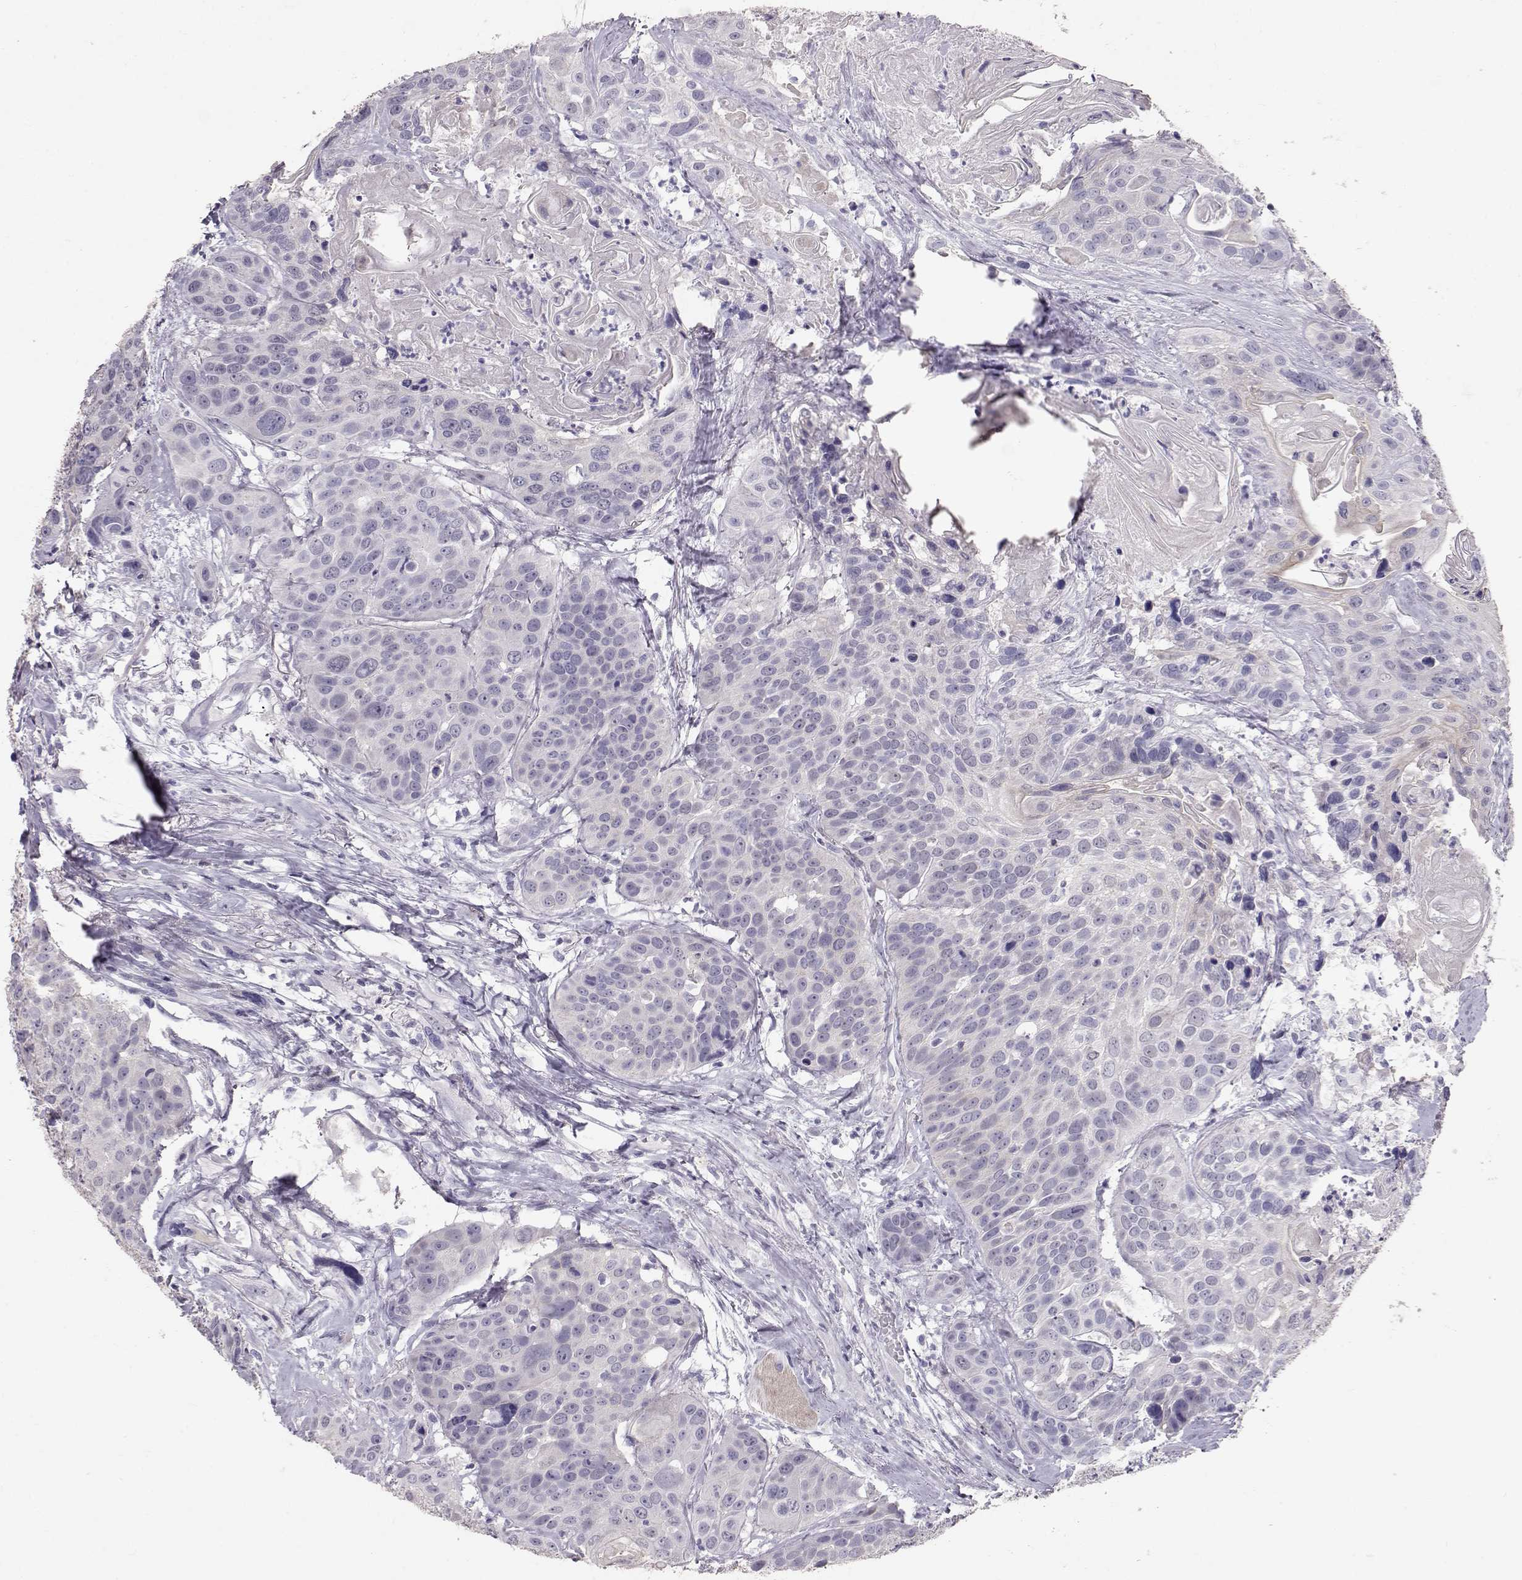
{"staining": {"intensity": "negative", "quantity": "none", "location": "none"}, "tissue": "head and neck cancer", "cell_type": "Tumor cells", "image_type": "cancer", "snomed": [{"axis": "morphology", "description": "Squamous cell carcinoma, NOS"}, {"axis": "topography", "description": "Oral tissue"}, {"axis": "topography", "description": "Head-Neck"}], "caption": "An IHC histopathology image of squamous cell carcinoma (head and neck) is shown. There is no staining in tumor cells of squamous cell carcinoma (head and neck). The staining was performed using DAB (3,3'-diaminobenzidine) to visualize the protein expression in brown, while the nuclei were stained in blue with hematoxylin (Magnification: 20x).", "gene": "RD3", "patient": {"sex": "male", "age": 56}}